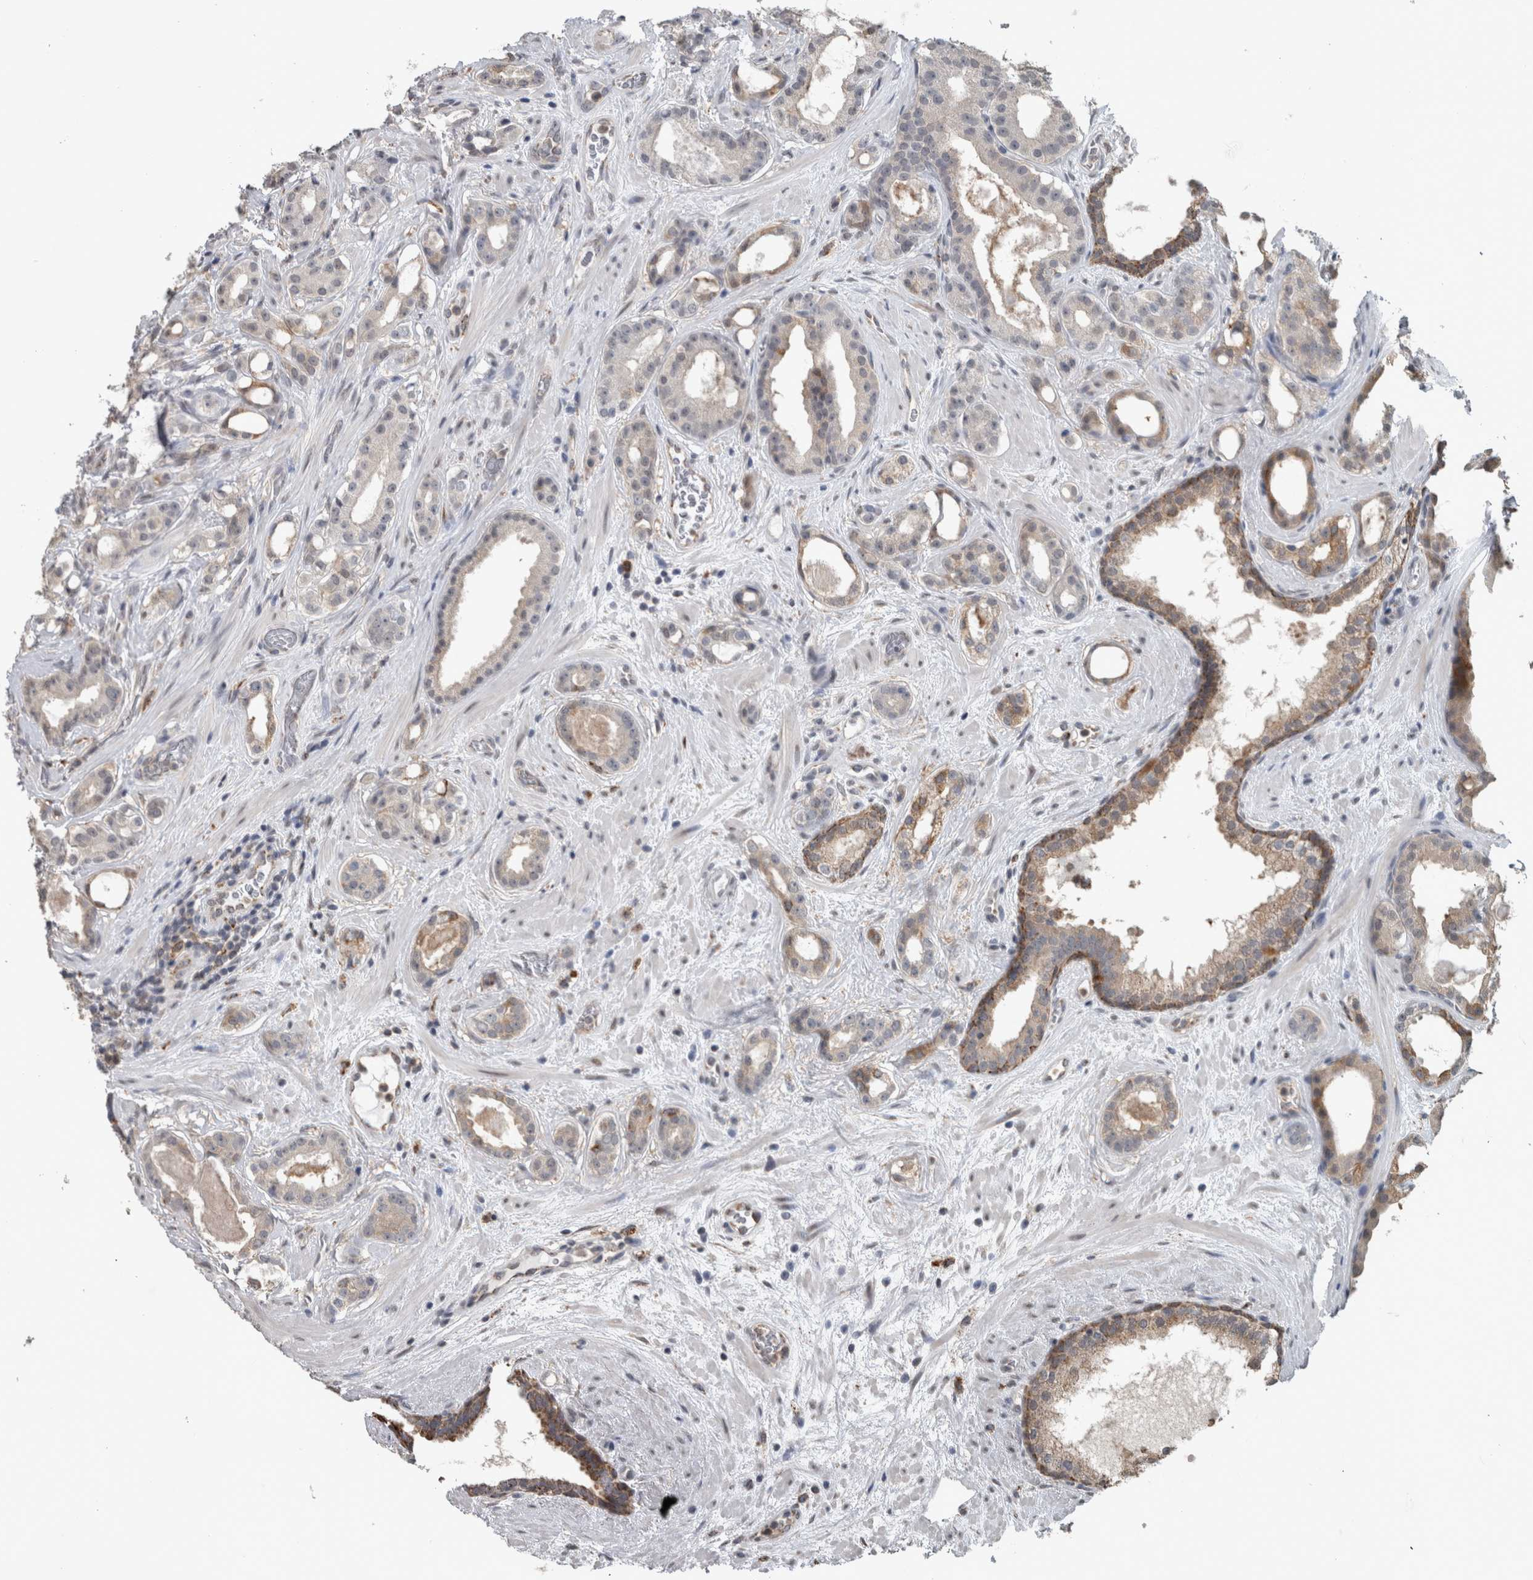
{"staining": {"intensity": "weak", "quantity": "<25%", "location": "cytoplasmic/membranous"}, "tissue": "prostate cancer", "cell_type": "Tumor cells", "image_type": "cancer", "snomed": [{"axis": "morphology", "description": "Adenocarcinoma, High grade"}, {"axis": "topography", "description": "Prostate"}], "caption": "High magnification brightfield microscopy of prostate high-grade adenocarcinoma stained with DAB (brown) and counterstained with hematoxylin (blue): tumor cells show no significant positivity.", "gene": "ACSF2", "patient": {"sex": "male", "age": 60}}